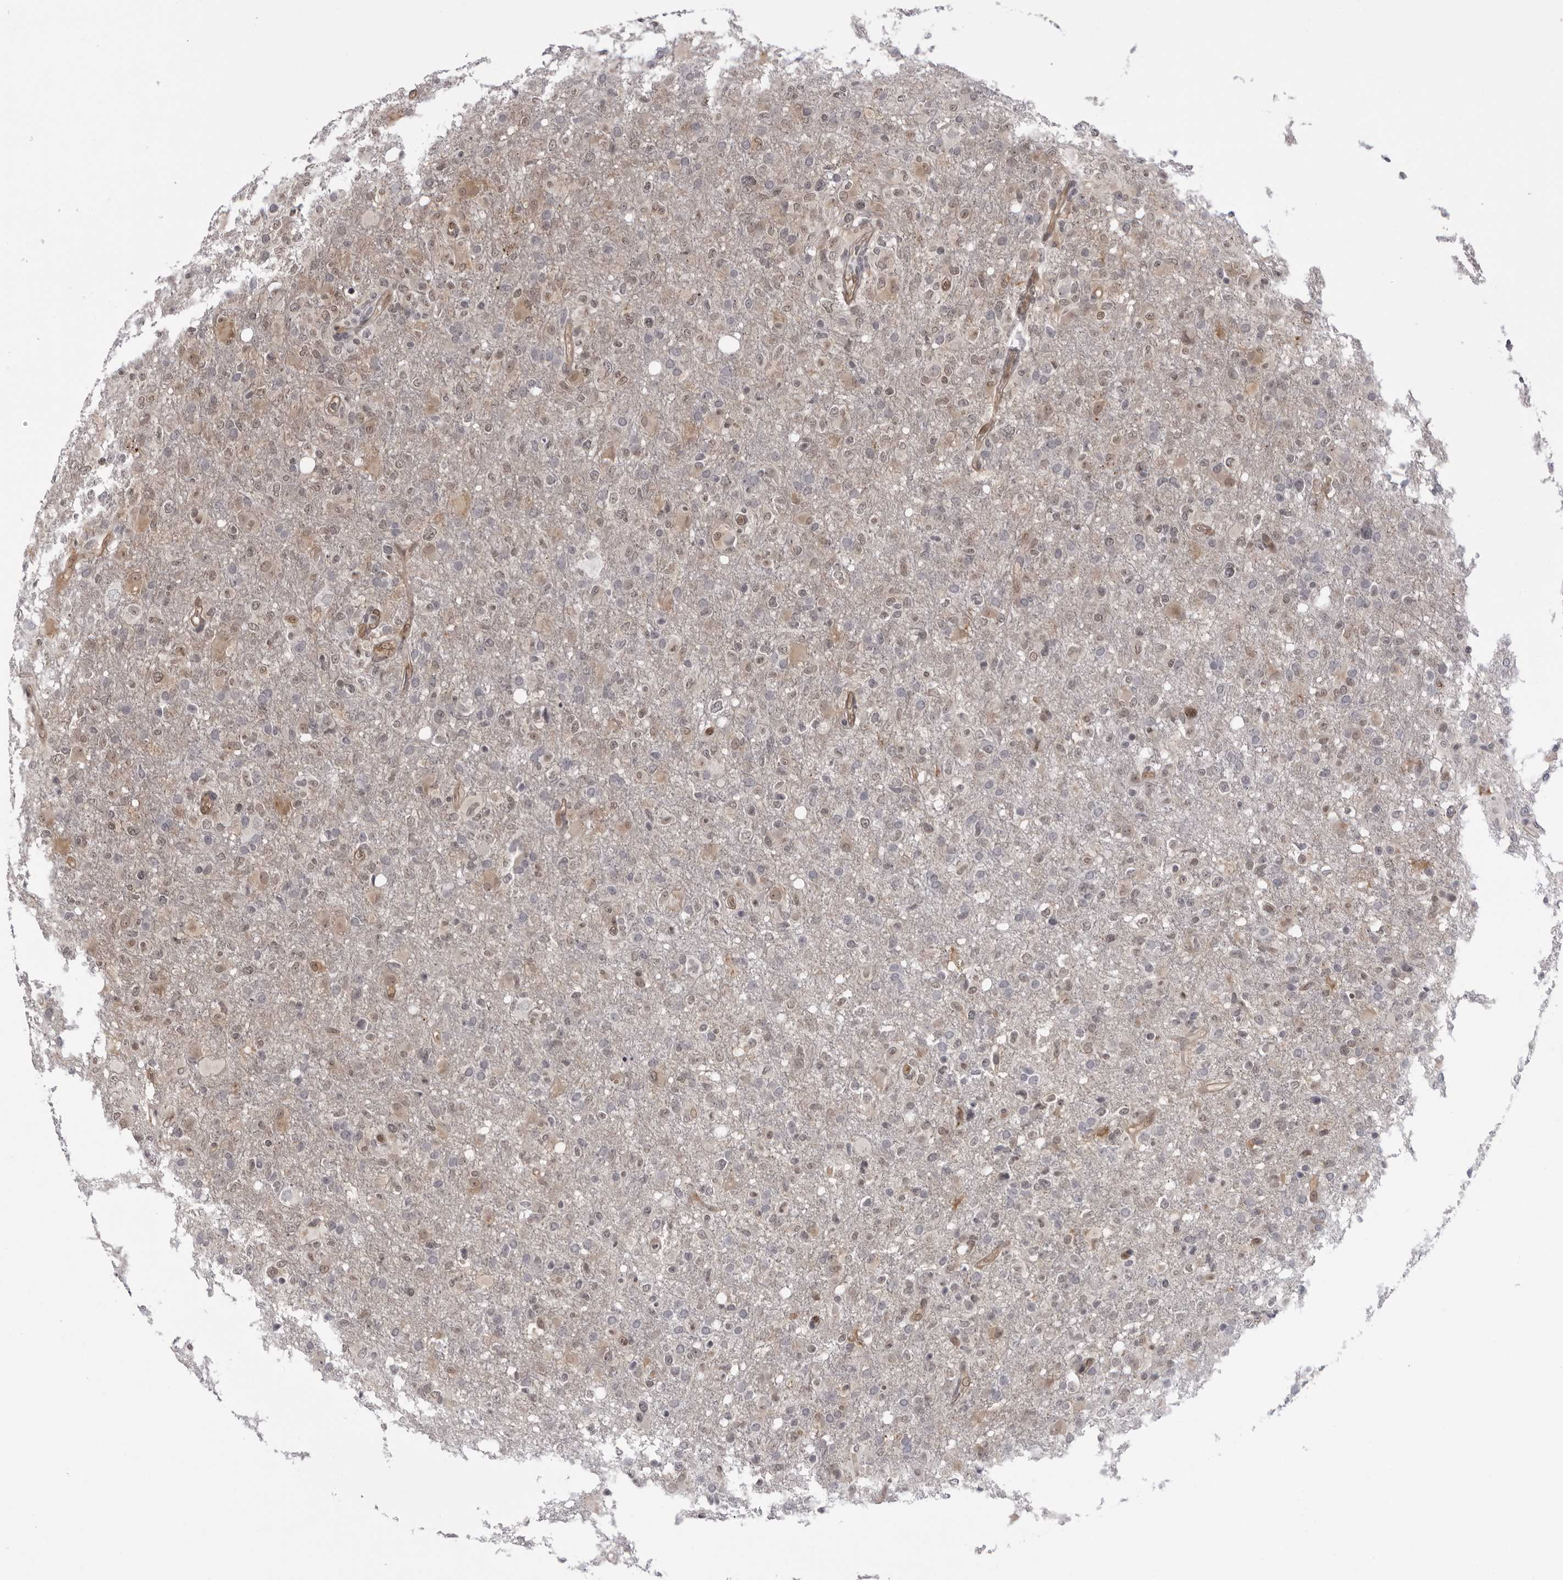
{"staining": {"intensity": "moderate", "quantity": "<25%", "location": "cytoplasmic/membranous,nuclear"}, "tissue": "glioma", "cell_type": "Tumor cells", "image_type": "cancer", "snomed": [{"axis": "morphology", "description": "Glioma, malignant, High grade"}, {"axis": "topography", "description": "Brain"}], "caption": "A low amount of moderate cytoplasmic/membranous and nuclear positivity is identified in about <25% of tumor cells in glioma tissue.", "gene": "MAPK12", "patient": {"sex": "female", "age": 57}}